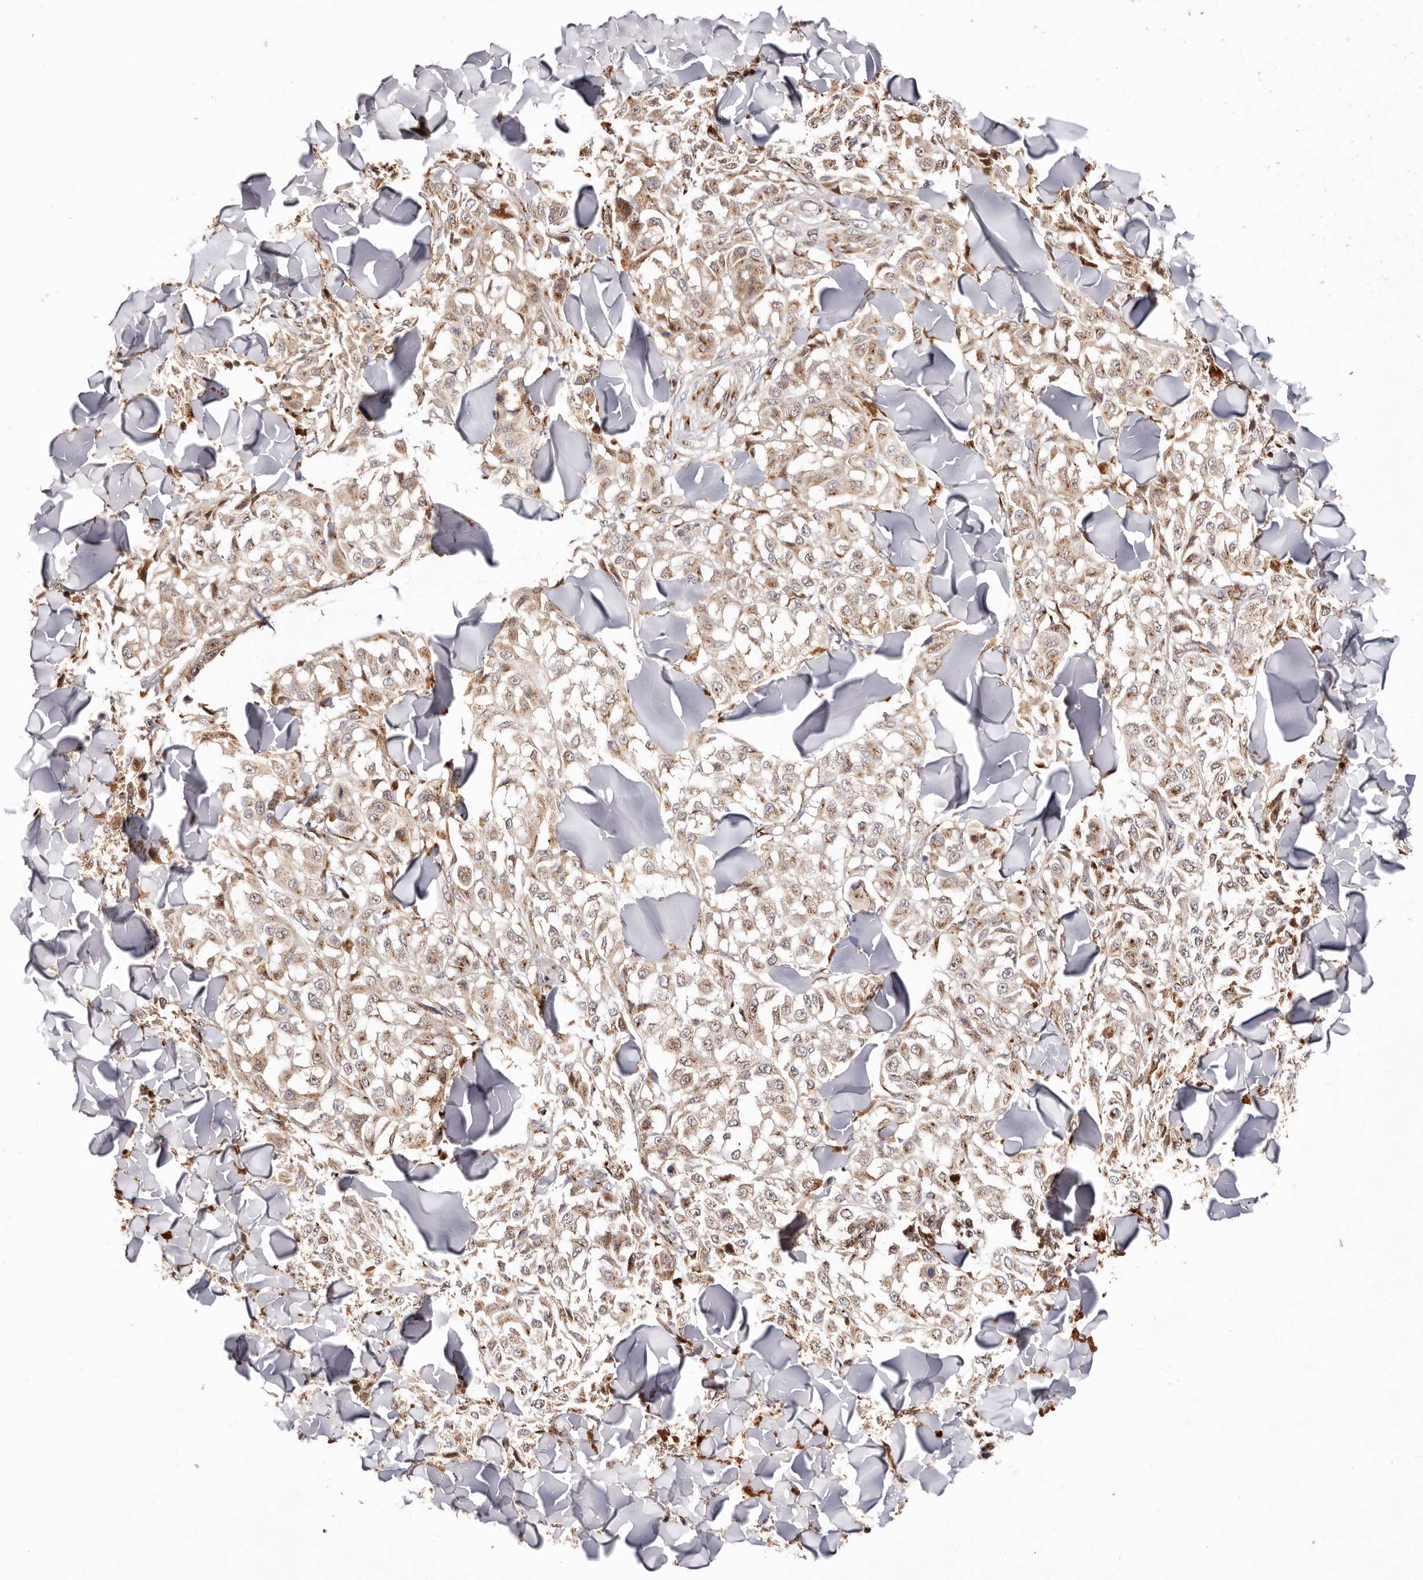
{"staining": {"intensity": "moderate", "quantity": ">75%", "location": "cytoplasmic/membranous"}, "tissue": "melanoma", "cell_type": "Tumor cells", "image_type": "cancer", "snomed": [{"axis": "morphology", "description": "Malignant melanoma, NOS"}, {"axis": "topography", "description": "Skin"}], "caption": "Human melanoma stained with a brown dye reveals moderate cytoplasmic/membranous positive positivity in approximately >75% of tumor cells.", "gene": "MAPK6", "patient": {"sex": "female", "age": 64}}